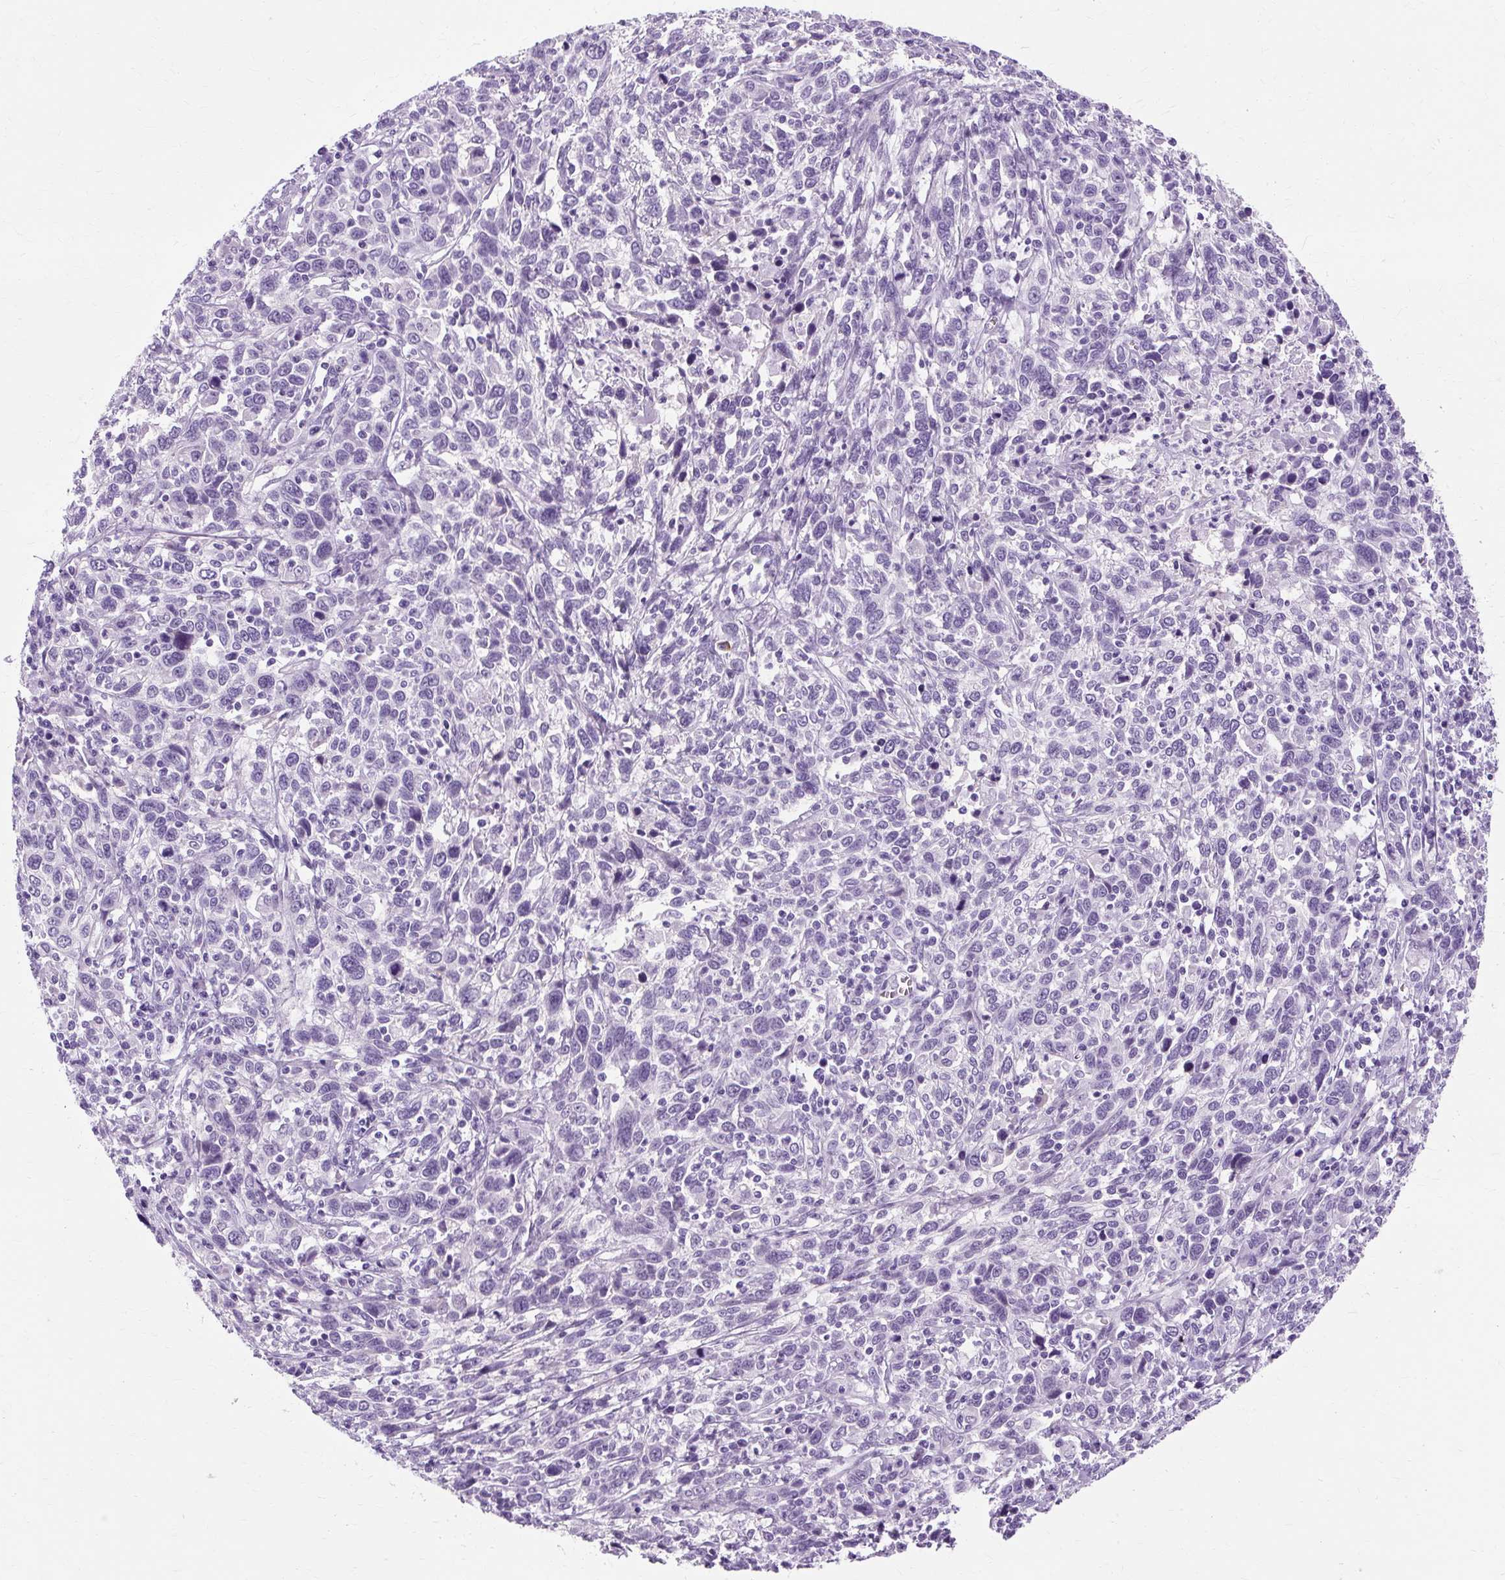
{"staining": {"intensity": "negative", "quantity": "none", "location": "none"}, "tissue": "cervical cancer", "cell_type": "Tumor cells", "image_type": "cancer", "snomed": [{"axis": "morphology", "description": "Squamous cell carcinoma, NOS"}, {"axis": "topography", "description": "Cervix"}], "caption": "This is an immunohistochemistry (IHC) micrograph of cervical cancer (squamous cell carcinoma). There is no staining in tumor cells.", "gene": "RYBP", "patient": {"sex": "female", "age": 46}}